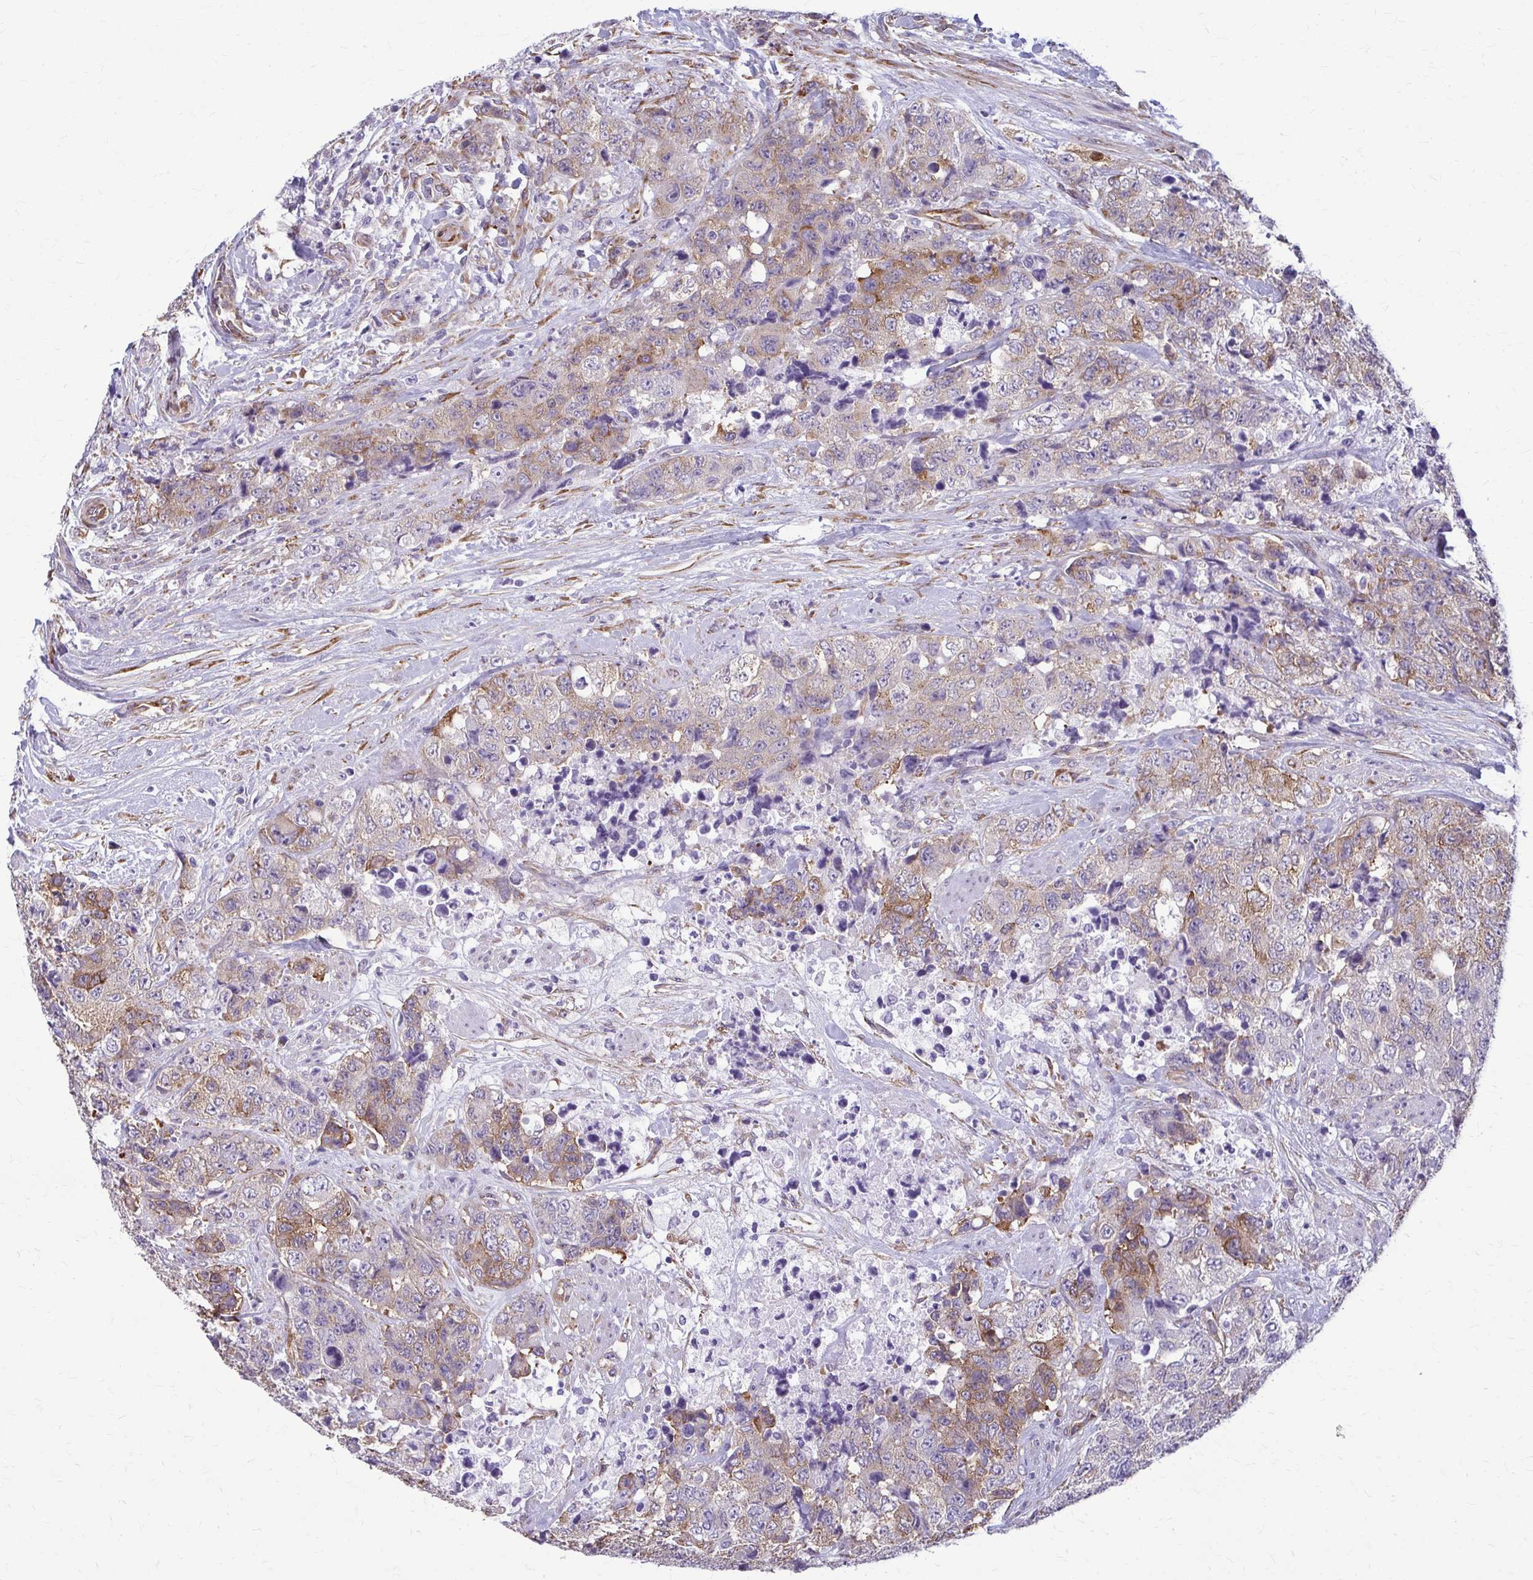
{"staining": {"intensity": "moderate", "quantity": "25%-75%", "location": "cytoplasmic/membranous"}, "tissue": "urothelial cancer", "cell_type": "Tumor cells", "image_type": "cancer", "snomed": [{"axis": "morphology", "description": "Urothelial carcinoma, High grade"}, {"axis": "topography", "description": "Urinary bladder"}], "caption": "Tumor cells reveal medium levels of moderate cytoplasmic/membranous expression in approximately 25%-75% of cells in urothelial cancer.", "gene": "DEPP1", "patient": {"sex": "female", "age": 78}}